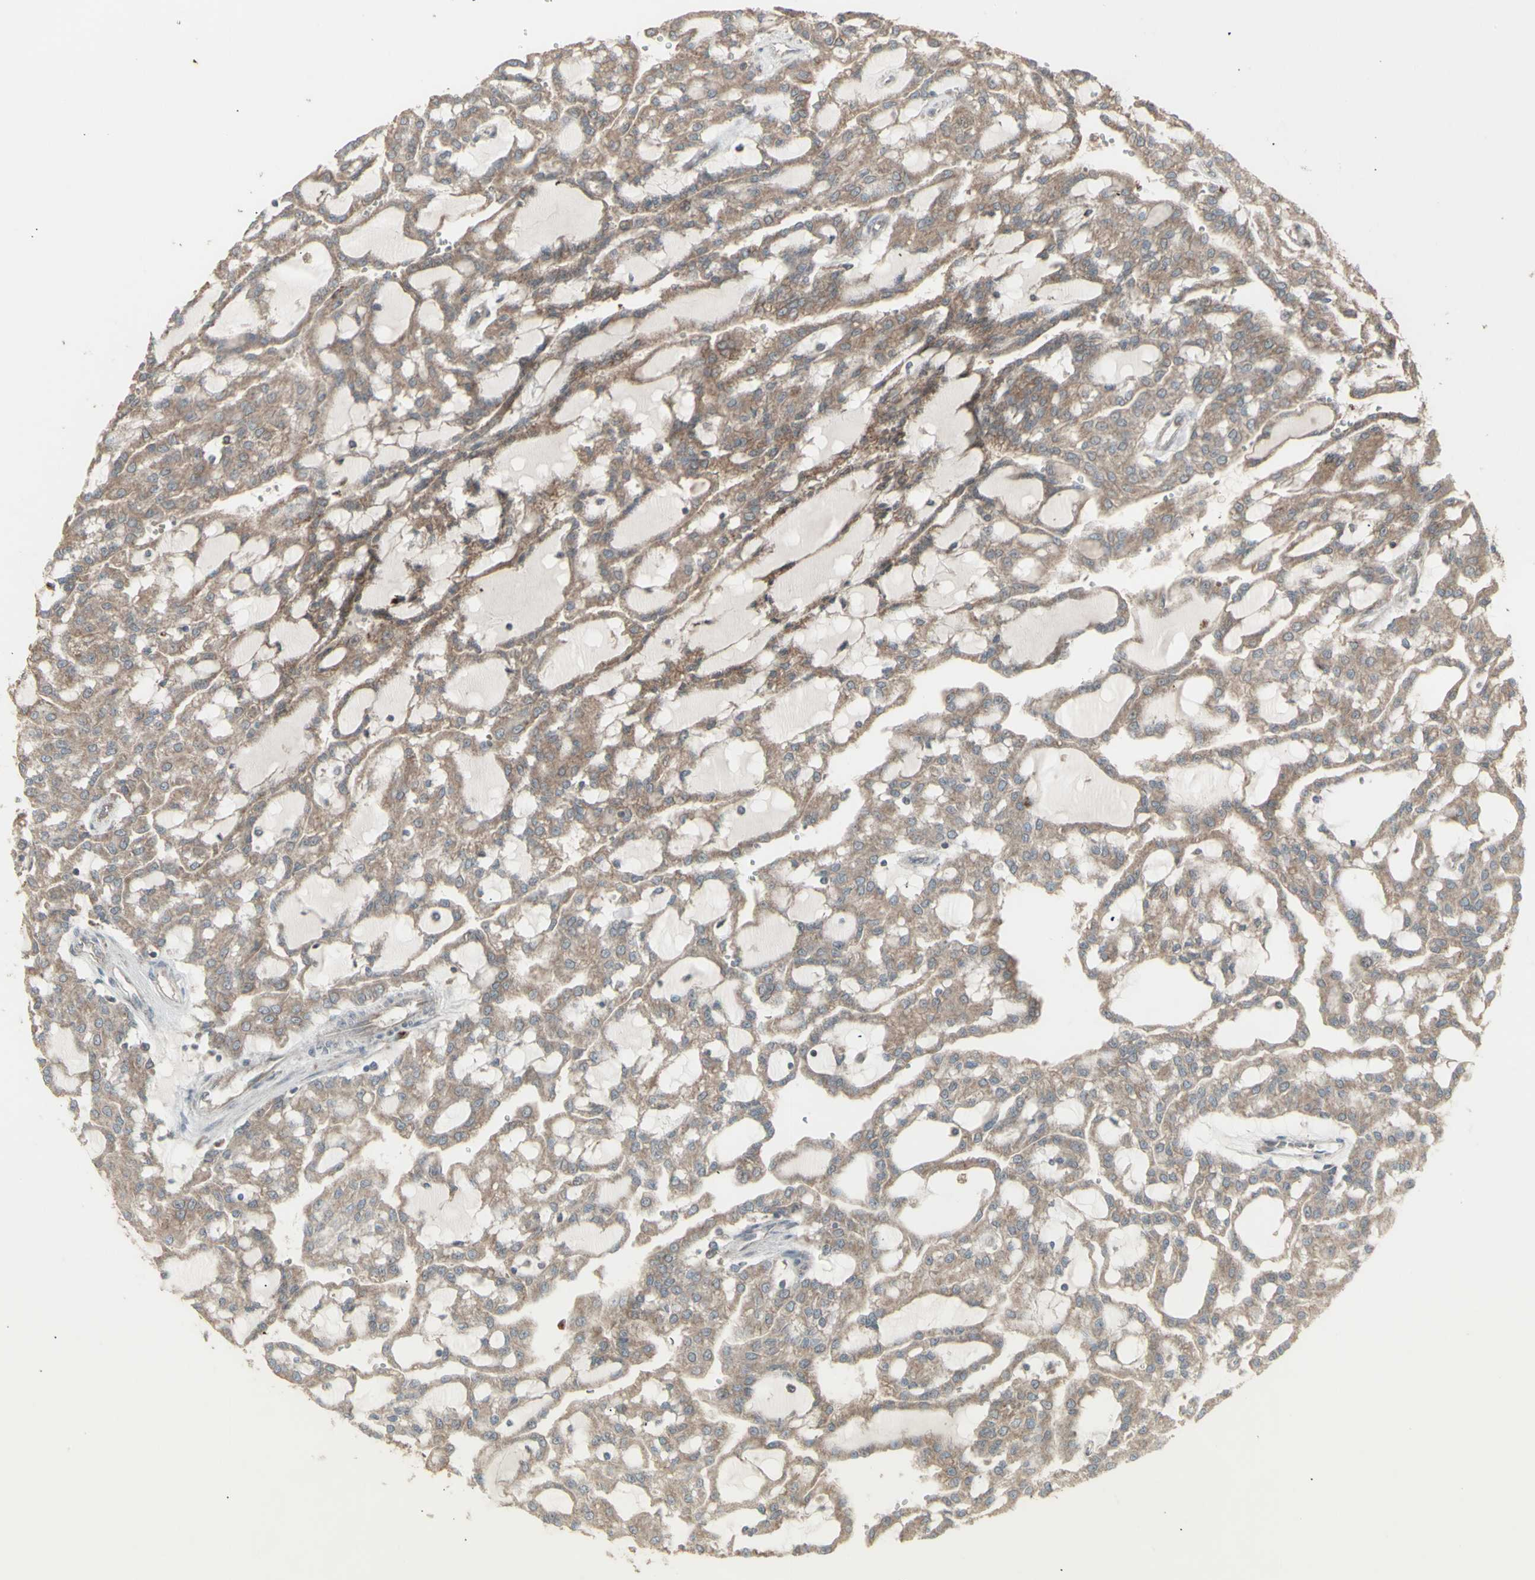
{"staining": {"intensity": "moderate", "quantity": ">75%", "location": "cytoplasmic/membranous"}, "tissue": "renal cancer", "cell_type": "Tumor cells", "image_type": "cancer", "snomed": [{"axis": "morphology", "description": "Adenocarcinoma, NOS"}, {"axis": "topography", "description": "Kidney"}], "caption": "This is an image of IHC staining of renal cancer (adenocarcinoma), which shows moderate staining in the cytoplasmic/membranous of tumor cells.", "gene": "RNASEL", "patient": {"sex": "male", "age": 63}}